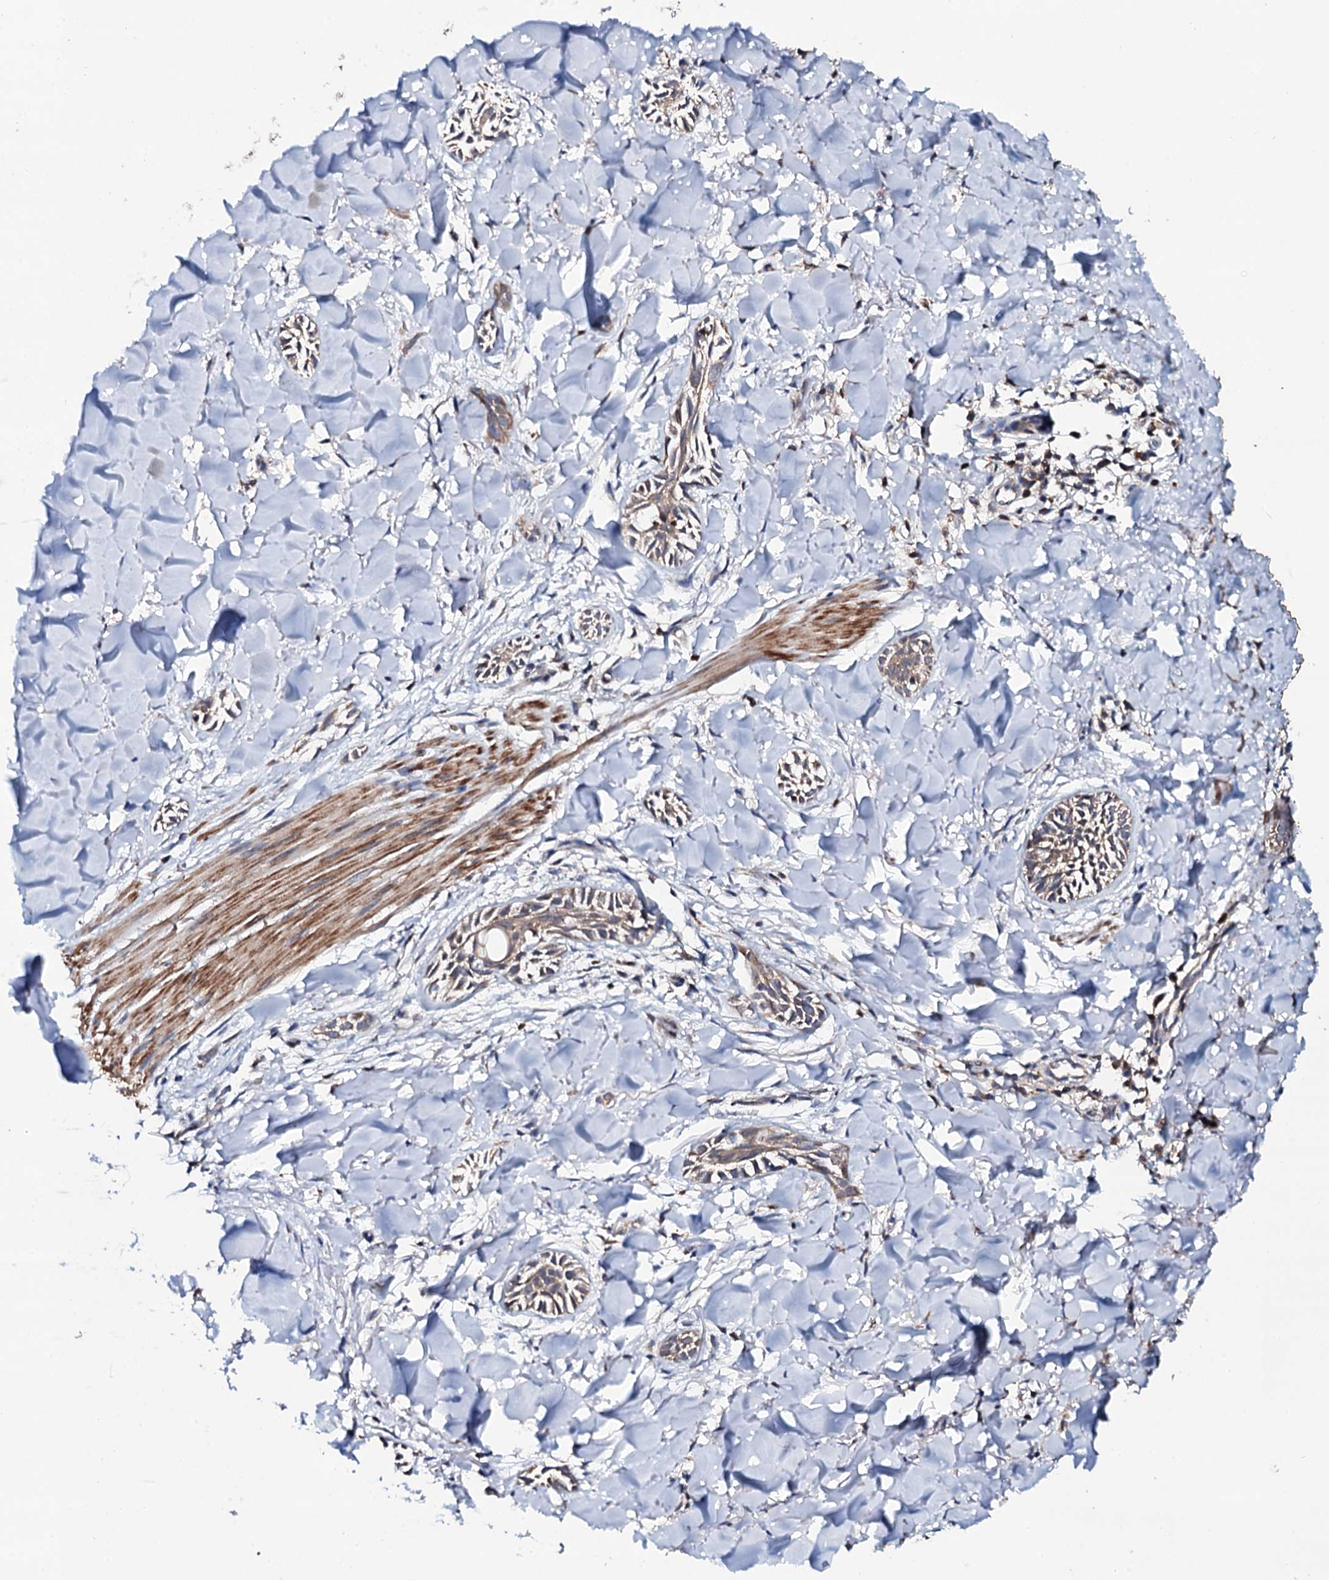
{"staining": {"intensity": "weak", "quantity": ">75%", "location": "cytoplasmic/membranous"}, "tissue": "skin cancer", "cell_type": "Tumor cells", "image_type": "cancer", "snomed": [{"axis": "morphology", "description": "Basal cell carcinoma"}, {"axis": "topography", "description": "Skin"}], "caption": "Immunohistochemistry image of neoplastic tissue: human skin basal cell carcinoma stained using IHC shows low levels of weak protein expression localized specifically in the cytoplasmic/membranous of tumor cells, appearing as a cytoplasmic/membranous brown color.", "gene": "COG4", "patient": {"sex": "female", "age": 59}}